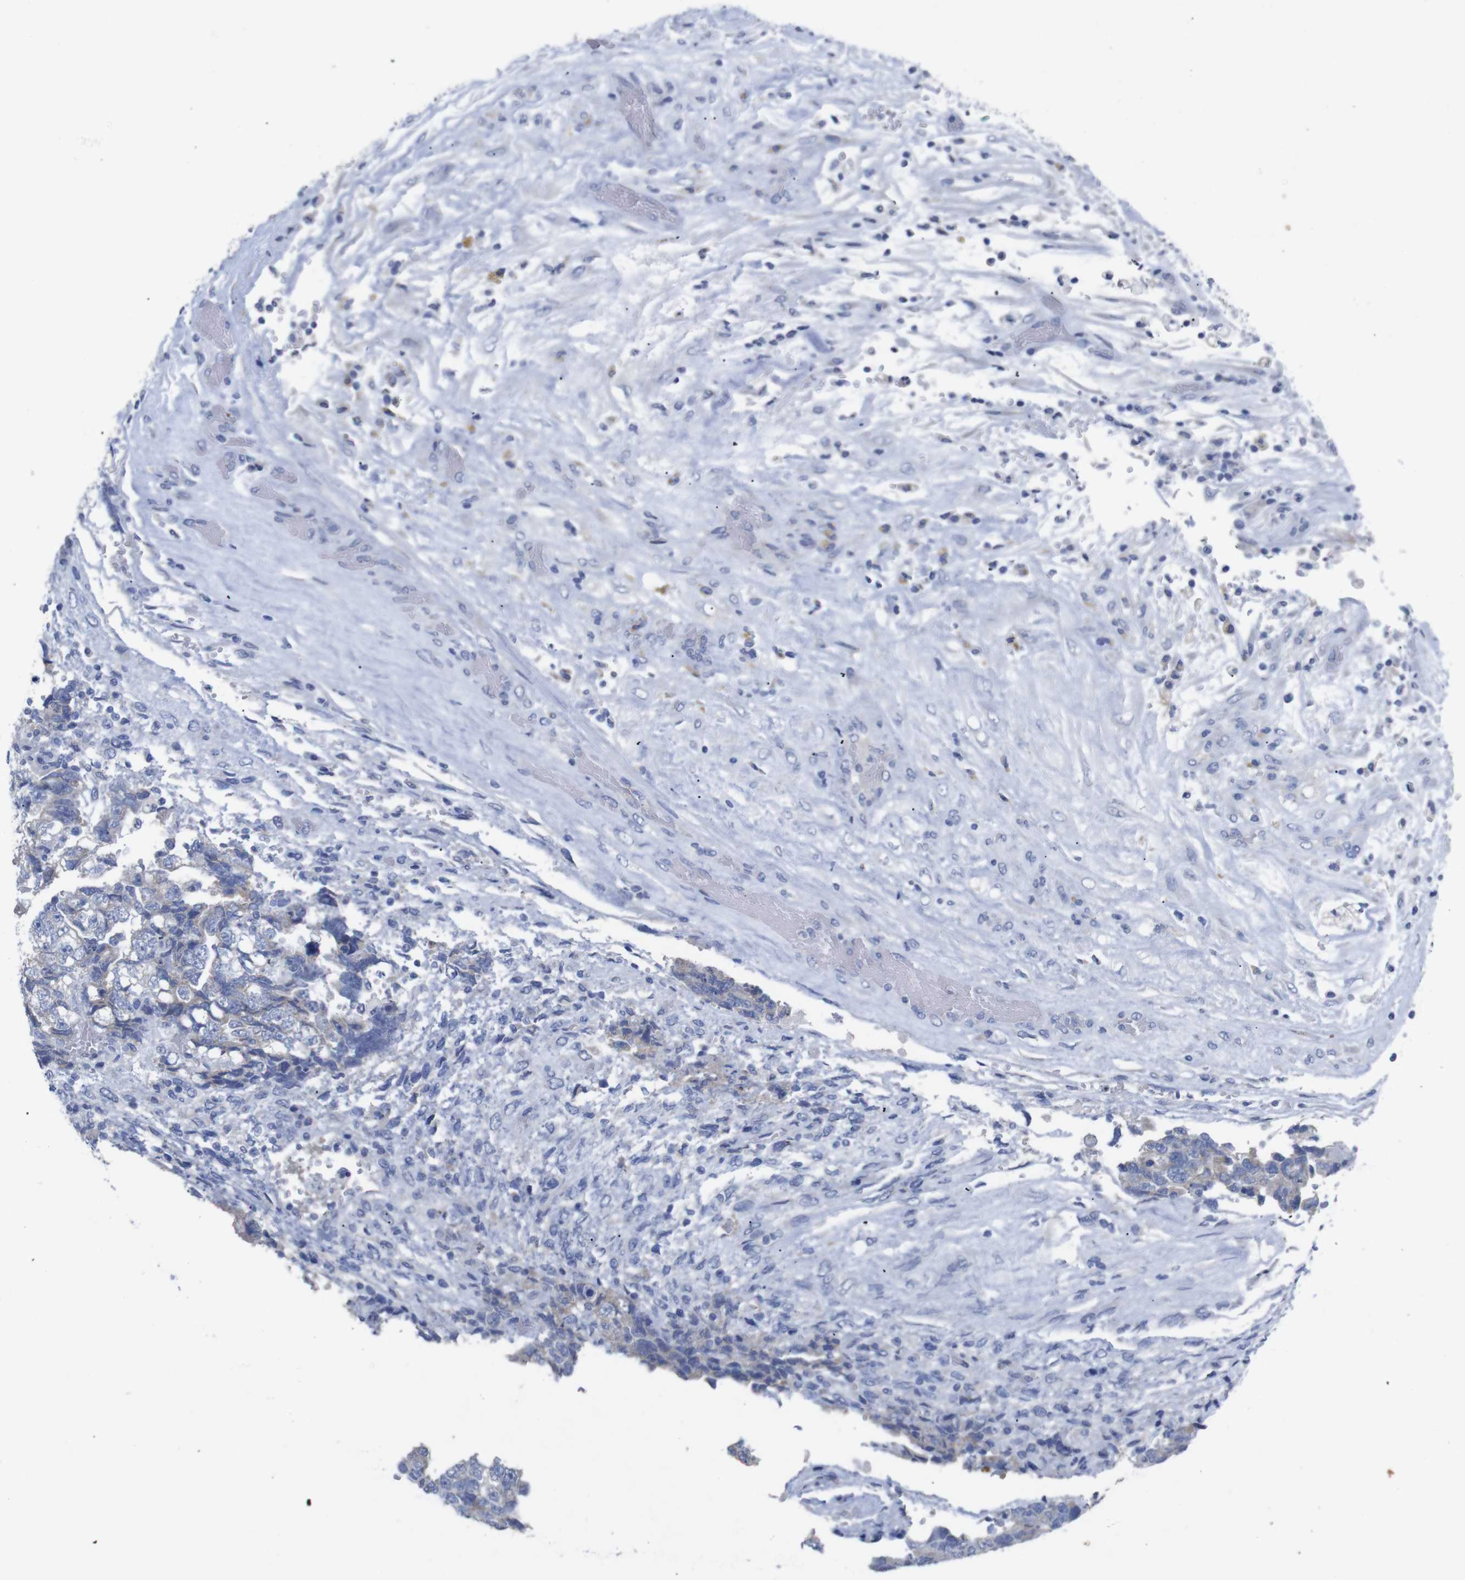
{"staining": {"intensity": "weak", "quantity": "25%-75%", "location": "cytoplasmic/membranous"}, "tissue": "testis cancer", "cell_type": "Tumor cells", "image_type": "cancer", "snomed": [{"axis": "morphology", "description": "Carcinoma, Embryonal, NOS"}, {"axis": "topography", "description": "Testis"}], "caption": "Immunohistochemistry (IHC) image of neoplastic tissue: human testis cancer stained using immunohistochemistry displays low levels of weak protein expression localized specifically in the cytoplasmic/membranous of tumor cells, appearing as a cytoplasmic/membranous brown color.", "gene": "GJB2", "patient": {"sex": "male", "age": 36}}